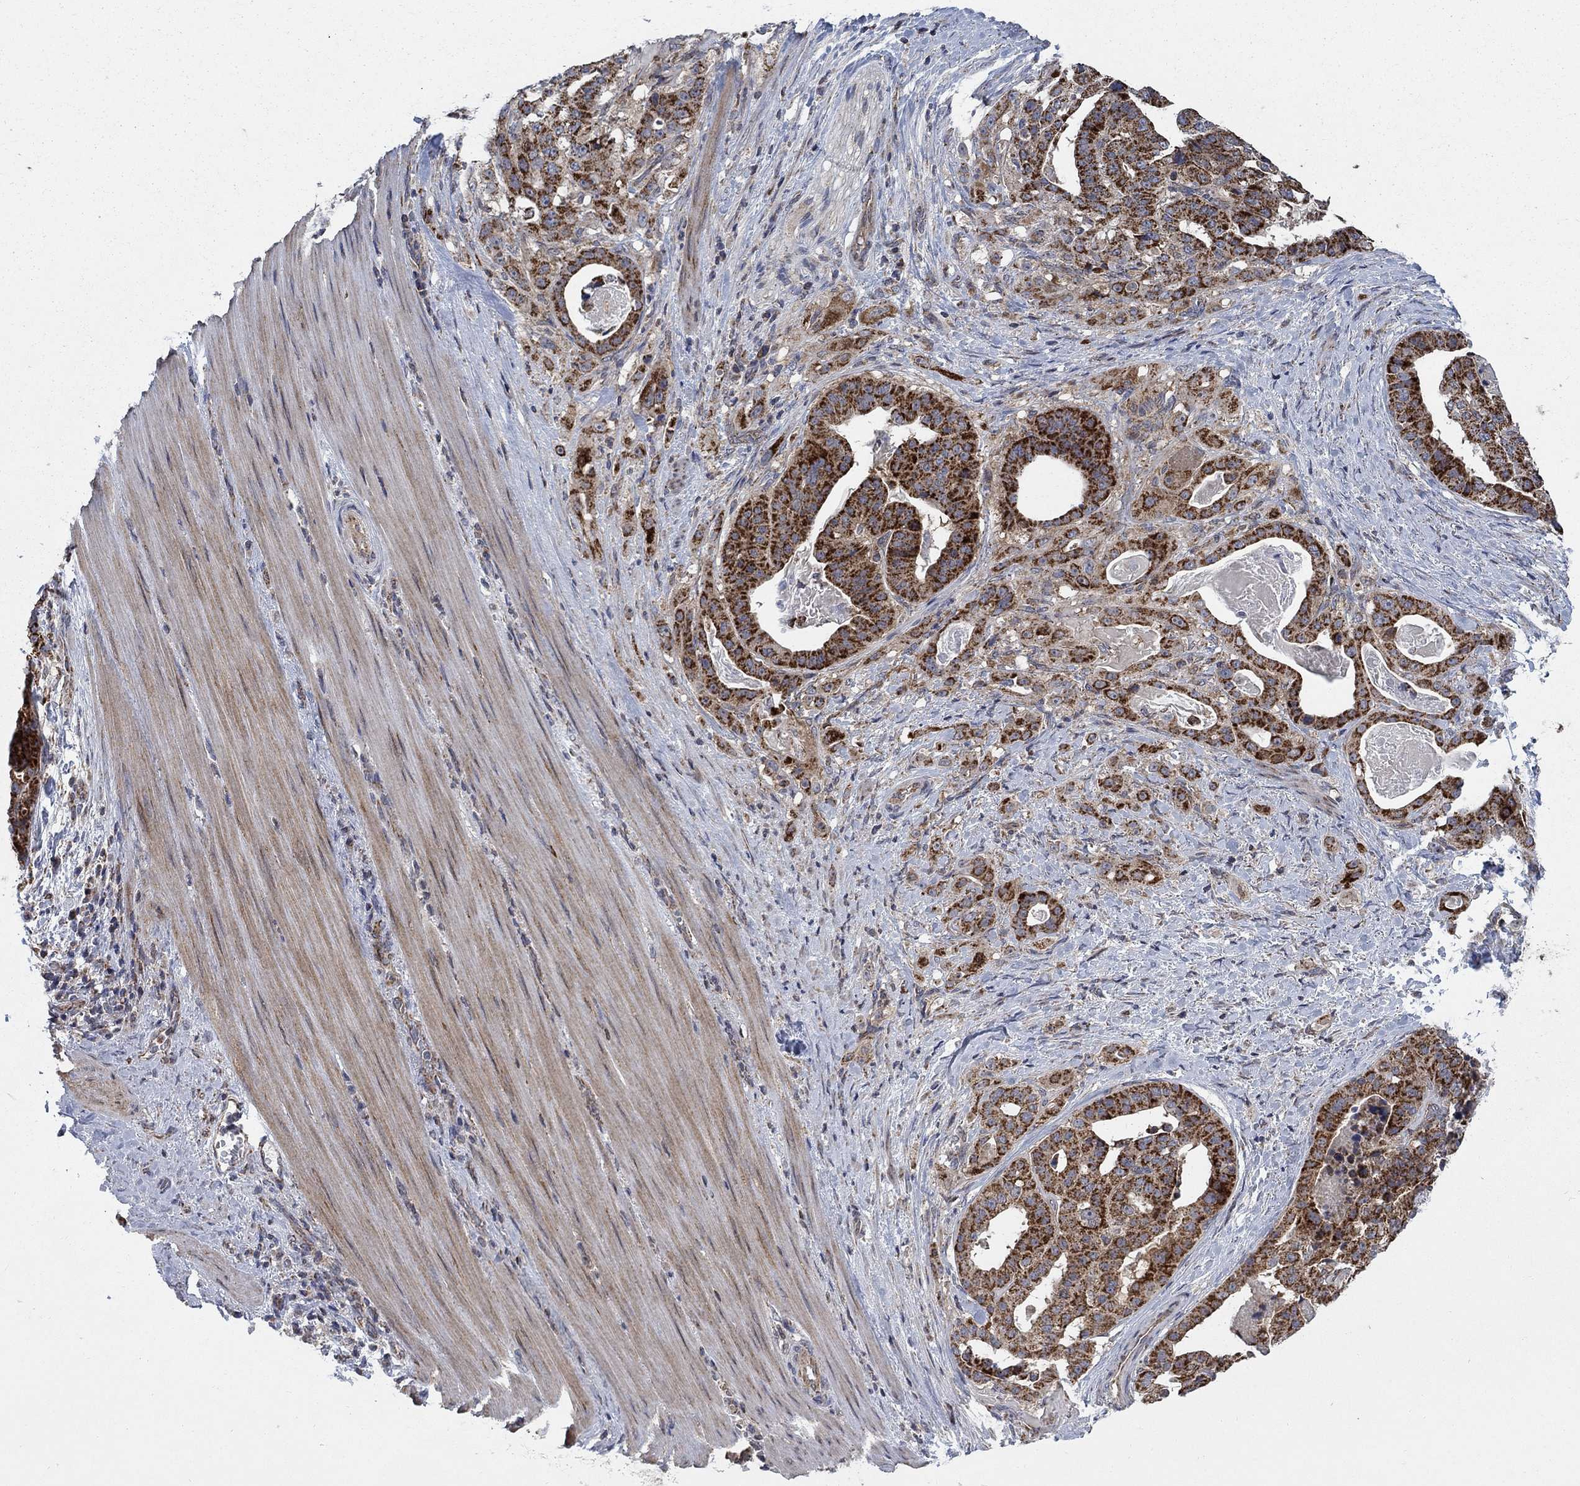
{"staining": {"intensity": "strong", "quantity": ">75%", "location": "cytoplasmic/membranous"}, "tissue": "stomach cancer", "cell_type": "Tumor cells", "image_type": "cancer", "snomed": [{"axis": "morphology", "description": "Adenocarcinoma, NOS"}, {"axis": "topography", "description": "Stomach"}], "caption": "Immunohistochemistry (IHC) staining of stomach adenocarcinoma, which displays high levels of strong cytoplasmic/membranous staining in approximately >75% of tumor cells indicating strong cytoplasmic/membranous protein positivity. The staining was performed using DAB (brown) for protein detection and nuclei were counterstained in hematoxylin (blue).", "gene": "NME7", "patient": {"sex": "male", "age": 48}}